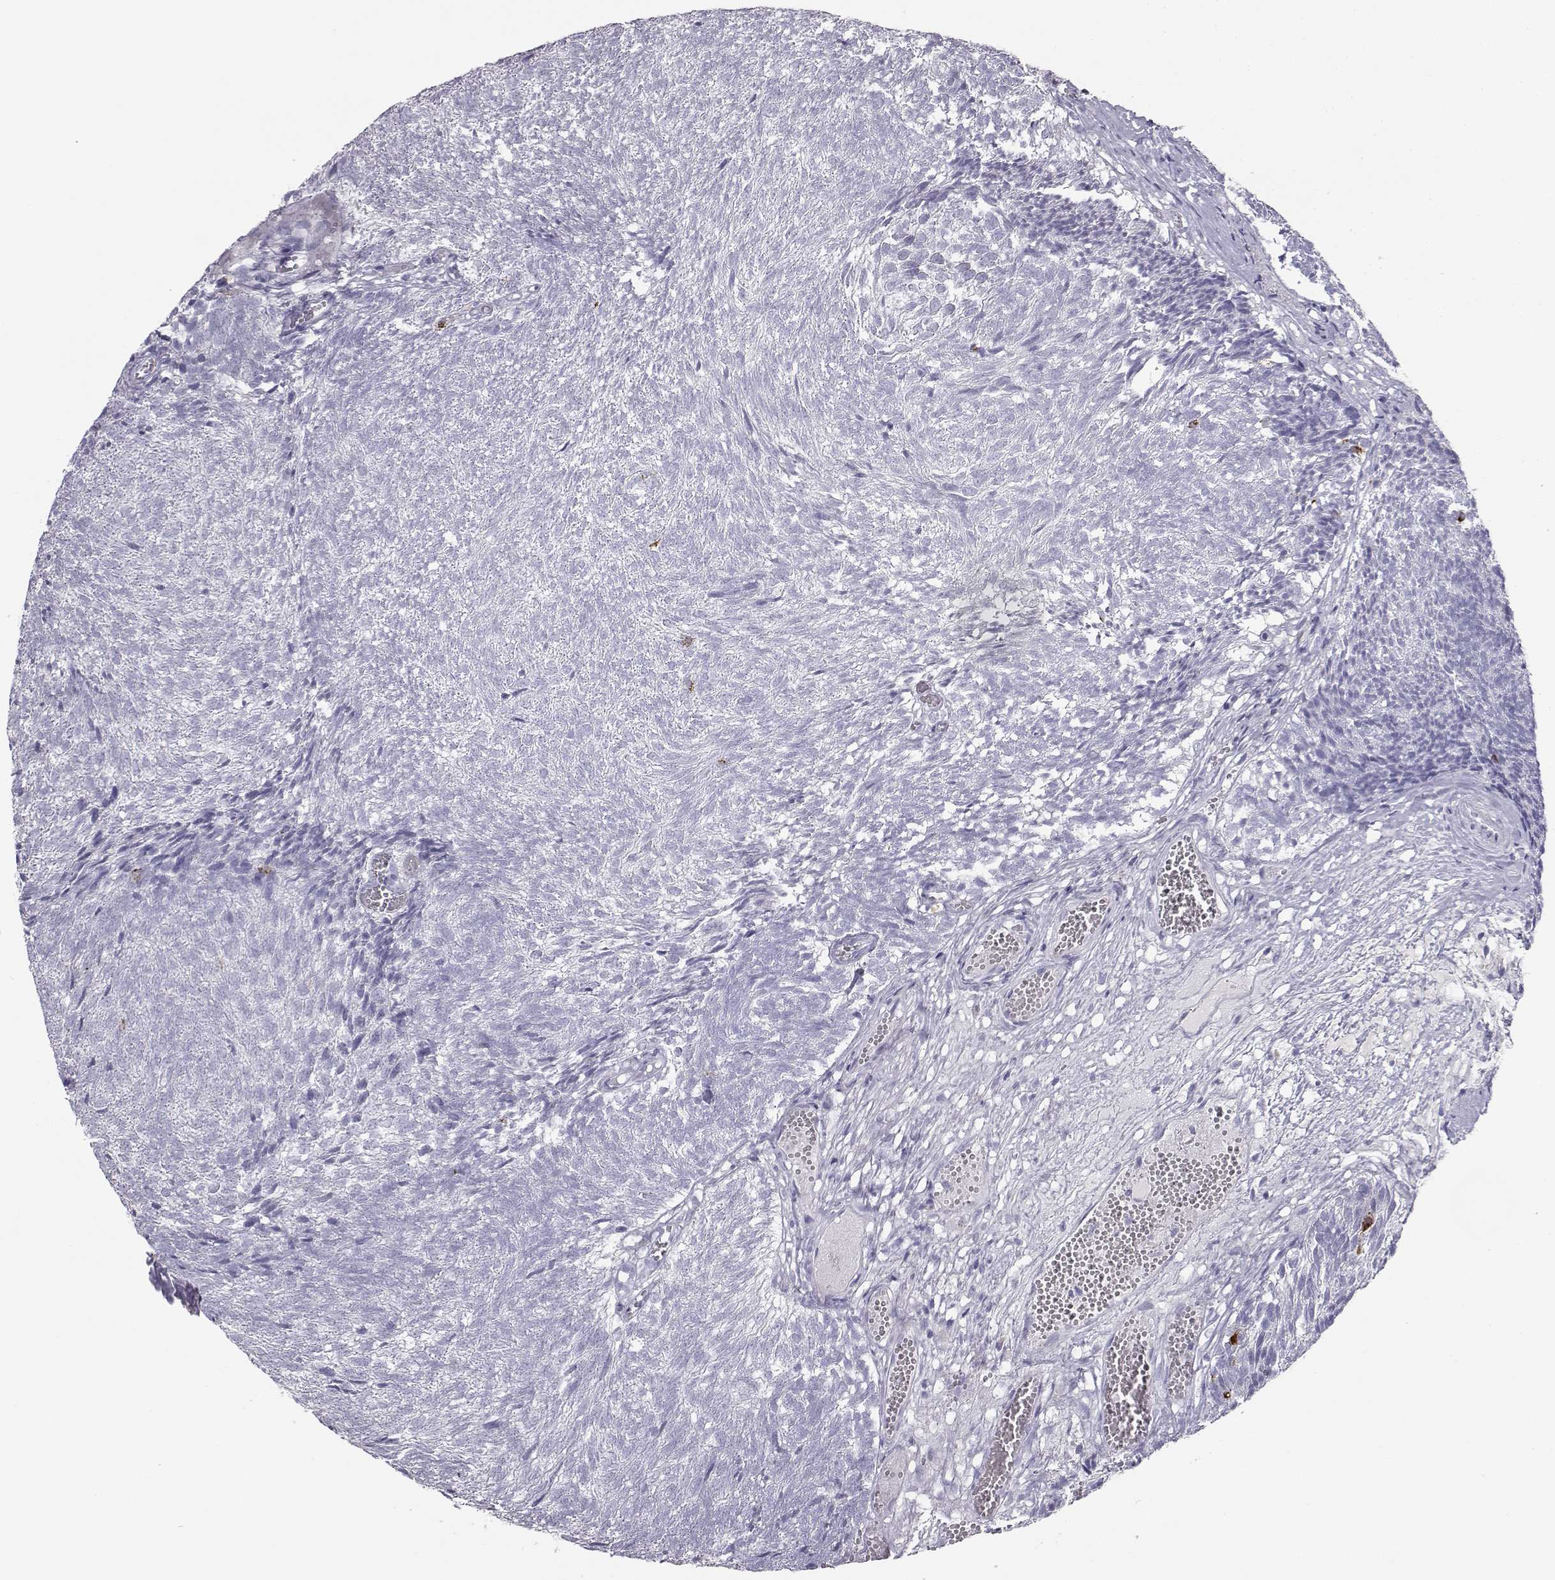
{"staining": {"intensity": "negative", "quantity": "none", "location": "none"}, "tissue": "urothelial cancer", "cell_type": "Tumor cells", "image_type": "cancer", "snomed": [{"axis": "morphology", "description": "Urothelial carcinoma, Low grade"}, {"axis": "topography", "description": "Urinary bladder"}], "caption": "A high-resolution photomicrograph shows immunohistochemistry staining of urothelial carcinoma (low-grade), which reveals no significant positivity in tumor cells.", "gene": "ITLN2", "patient": {"sex": "male", "age": 77}}